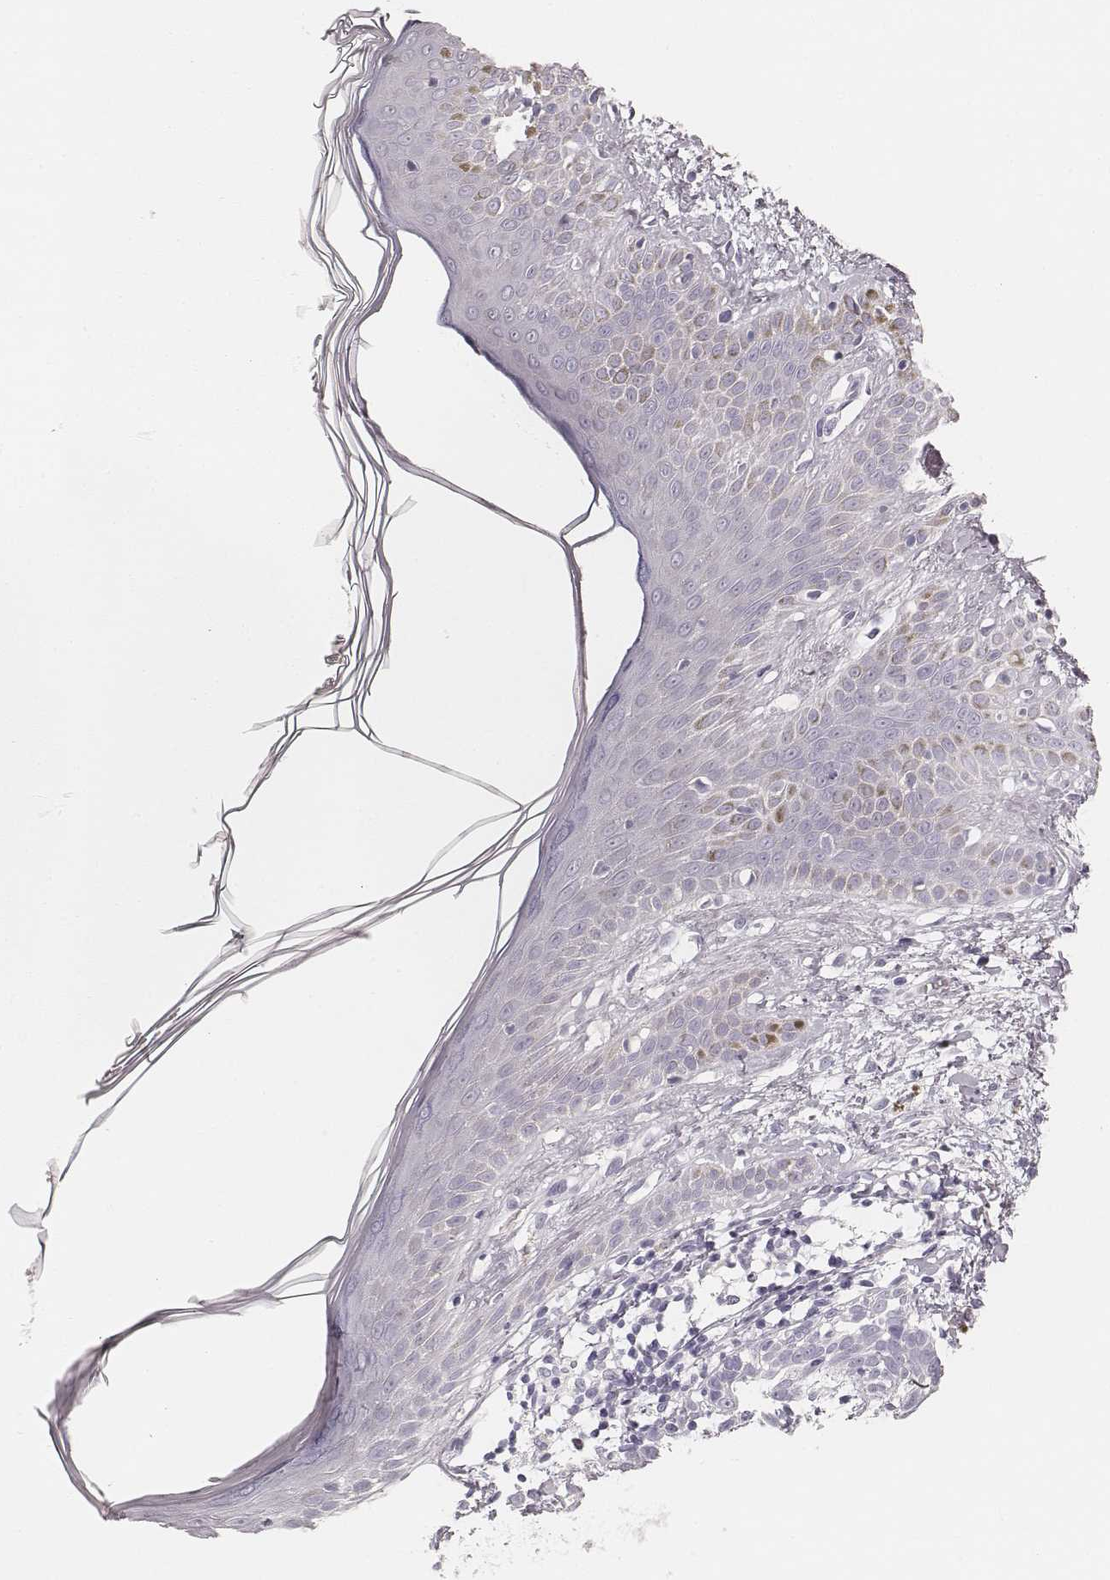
{"staining": {"intensity": "negative", "quantity": "none", "location": "none"}, "tissue": "skin cancer", "cell_type": "Tumor cells", "image_type": "cancer", "snomed": [{"axis": "morphology", "description": "Basal cell carcinoma"}, {"axis": "topography", "description": "Skin"}], "caption": "High magnification brightfield microscopy of skin cancer (basal cell carcinoma) stained with DAB (3,3'-diaminobenzidine) (brown) and counterstained with hematoxylin (blue): tumor cells show no significant expression. The staining is performed using DAB (3,3'-diaminobenzidine) brown chromogen with nuclei counter-stained in using hematoxylin.", "gene": "HNF4G", "patient": {"sex": "male", "age": 85}}